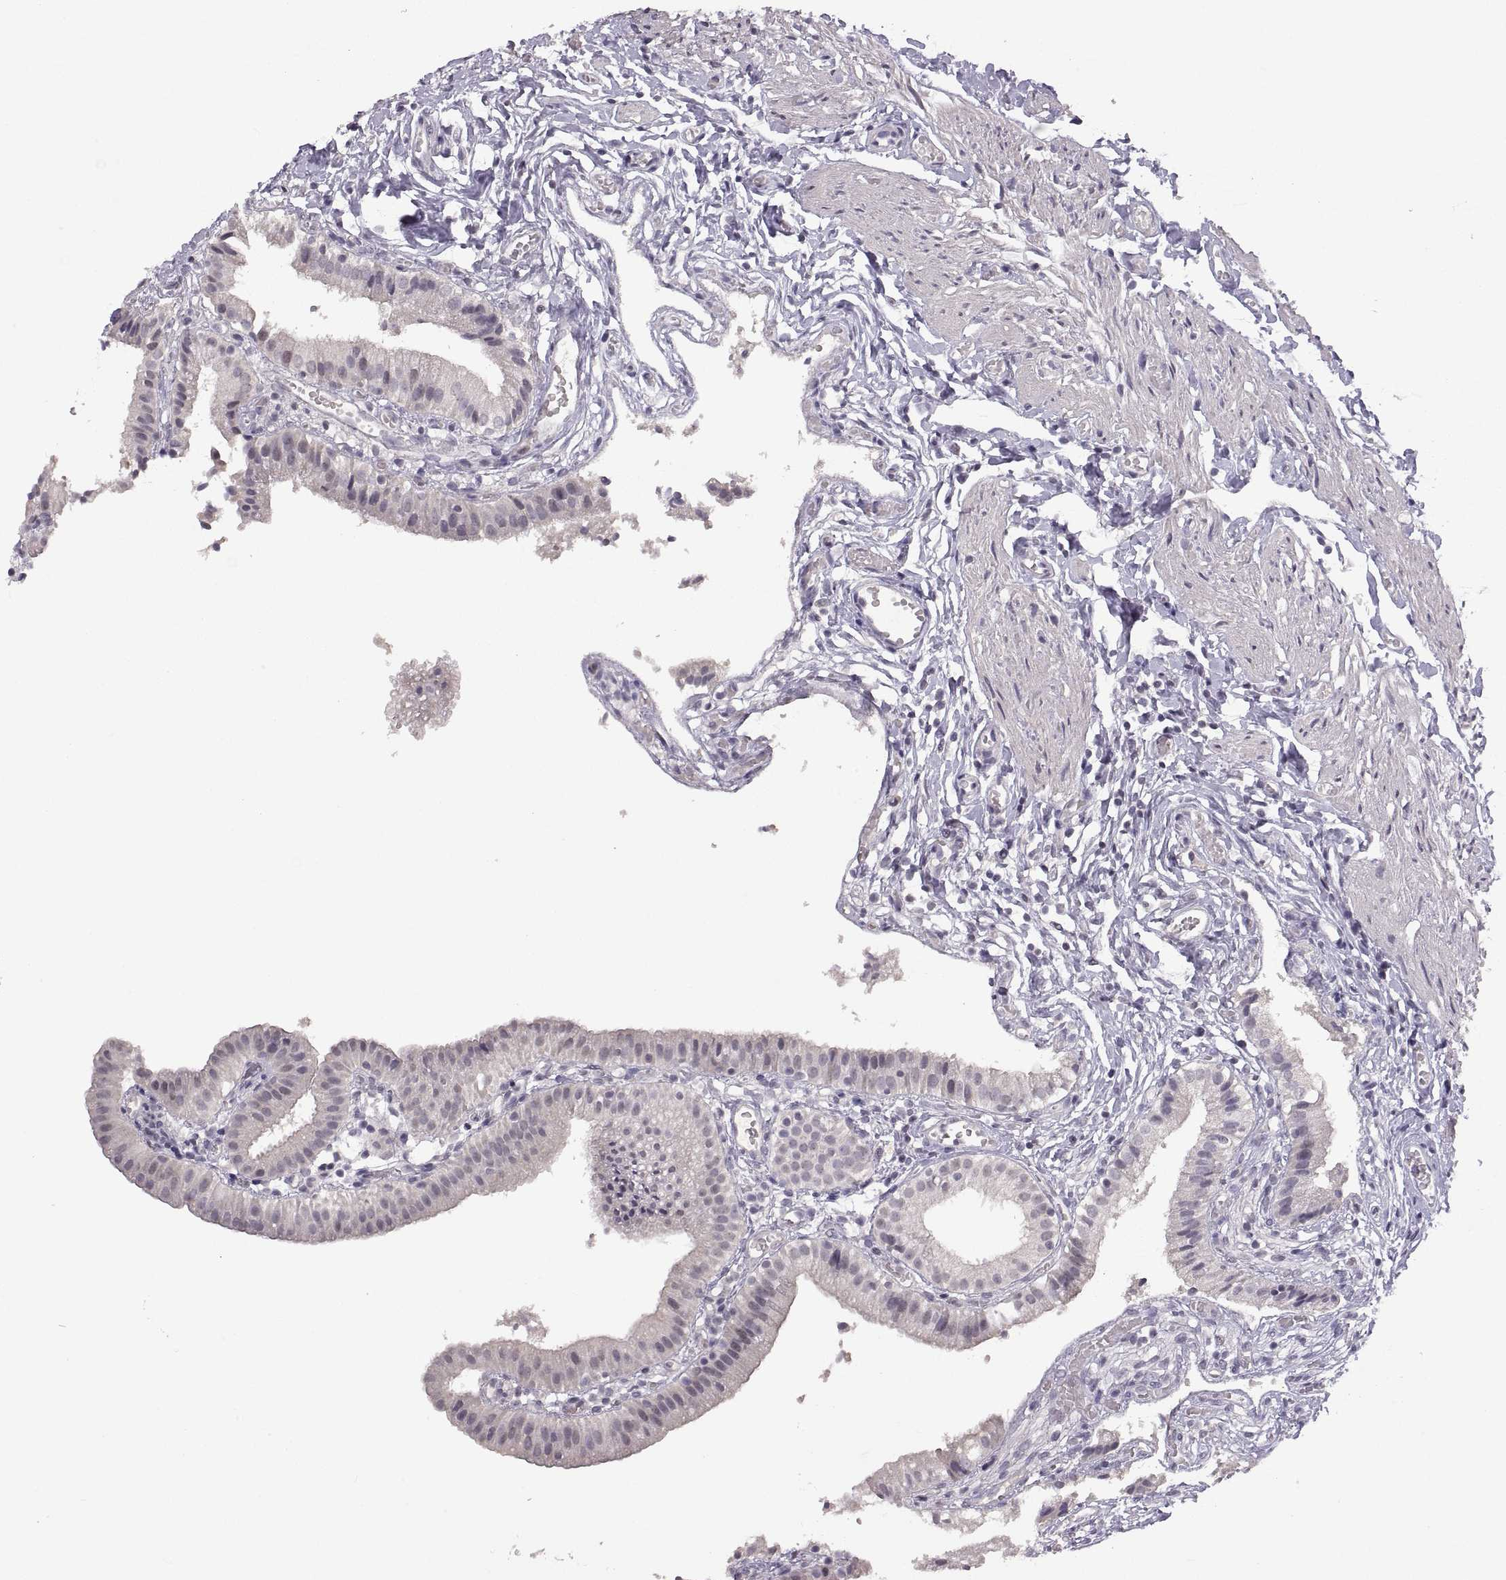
{"staining": {"intensity": "negative", "quantity": "none", "location": "none"}, "tissue": "gallbladder", "cell_type": "Glandular cells", "image_type": "normal", "snomed": [{"axis": "morphology", "description": "Normal tissue, NOS"}, {"axis": "topography", "description": "Gallbladder"}], "caption": "IHC of unremarkable gallbladder exhibits no positivity in glandular cells.", "gene": "NEK2", "patient": {"sex": "female", "age": 47}}